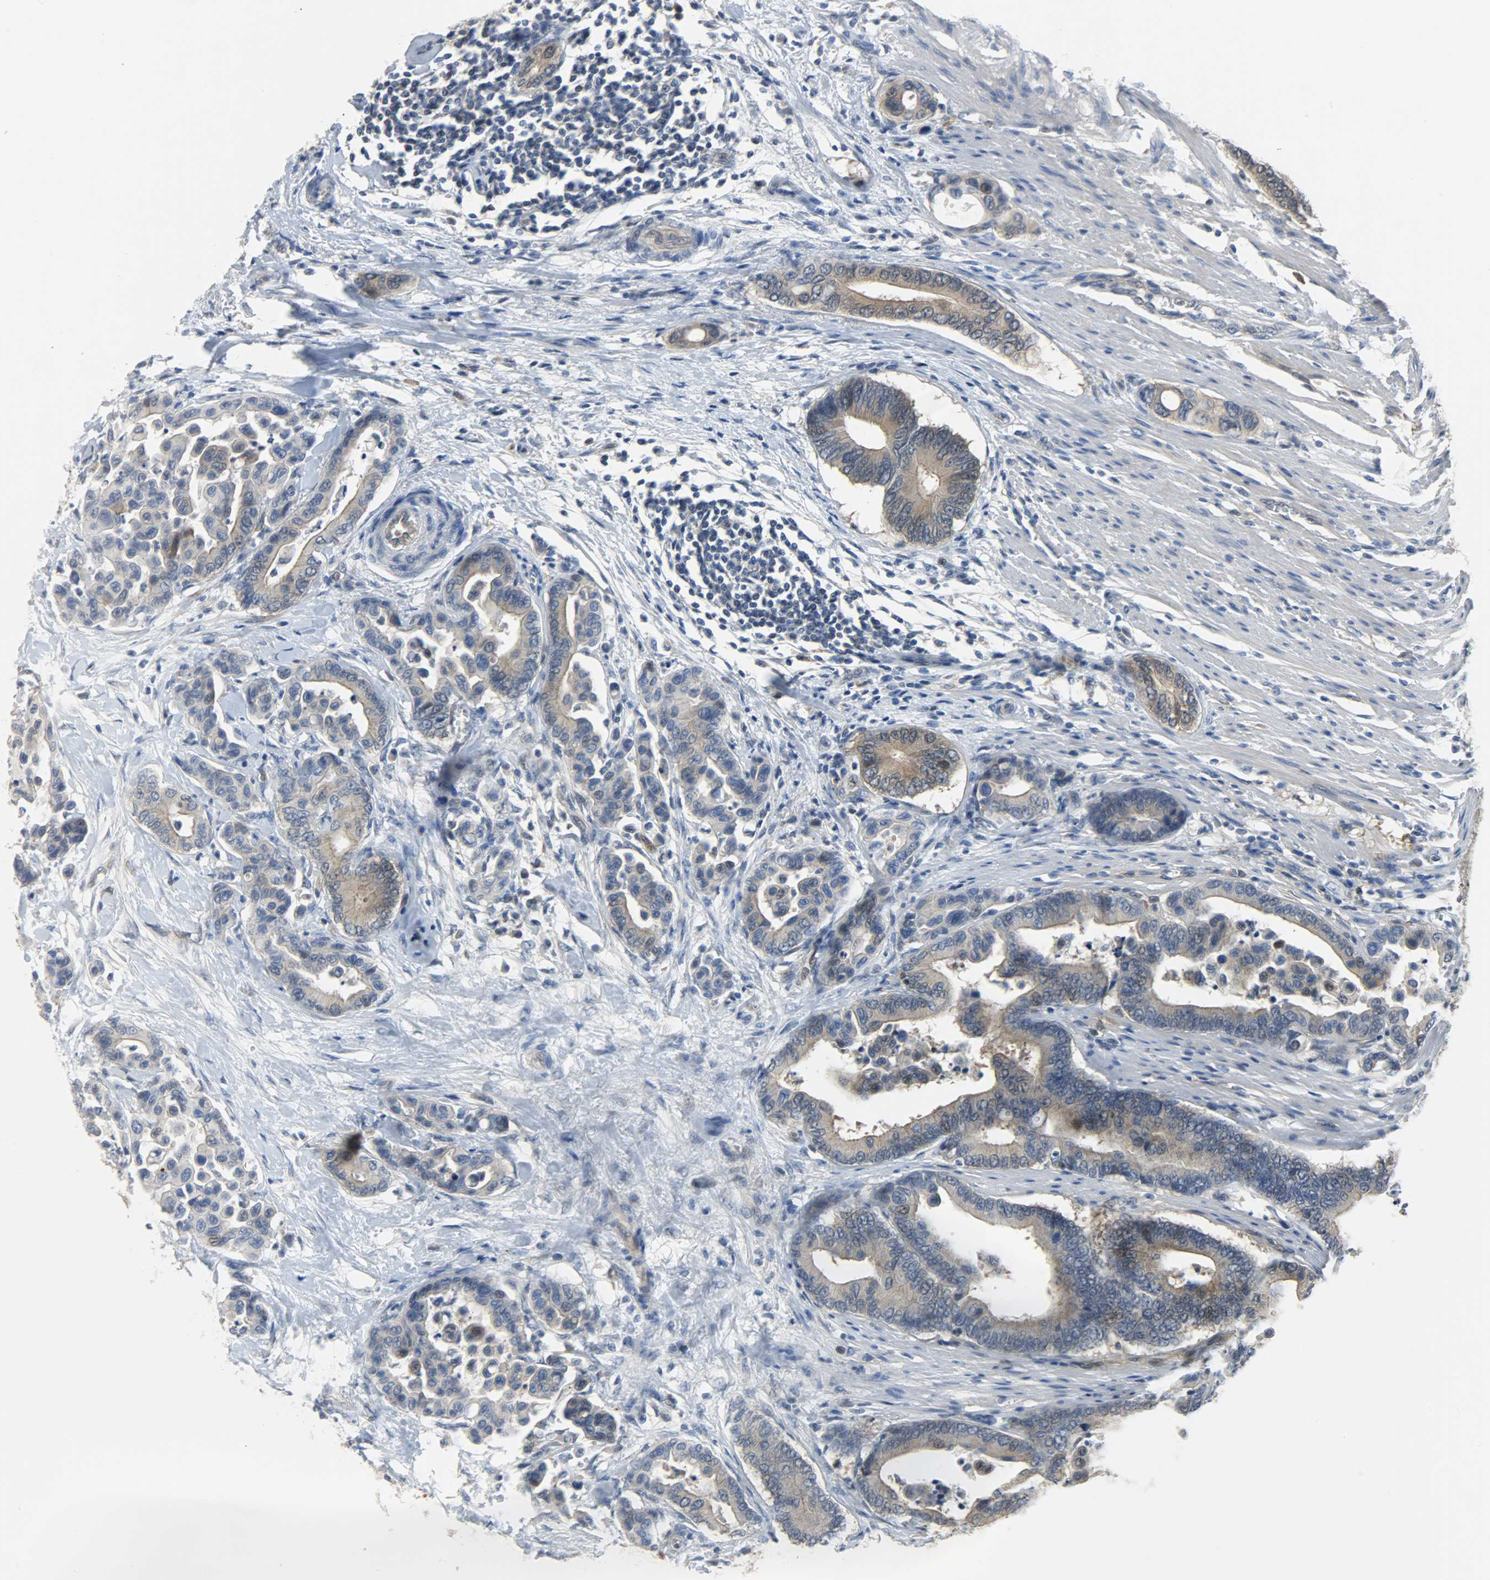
{"staining": {"intensity": "weak", "quantity": ">75%", "location": "cytoplasmic/membranous"}, "tissue": "colorectal cancer", "cell_type": "Tumor cells", "image_type": "cancer", "snomed": [{"axis": "morphology", "description": "Normal tissue, NOS"}, {"axis": "morphology", "description": "Adenocarcinoma, NOS"}, {"axis": "topography", "description": "Colon"}], "caption": "Tumor cells display low levels of weak cytoplasmic/membranous staining in about >75% of cells in human colorectal cancer (adenocarcinoma).", "gene": "EIF4EBP1", "patient": {"sex": "male", "age": 82}}